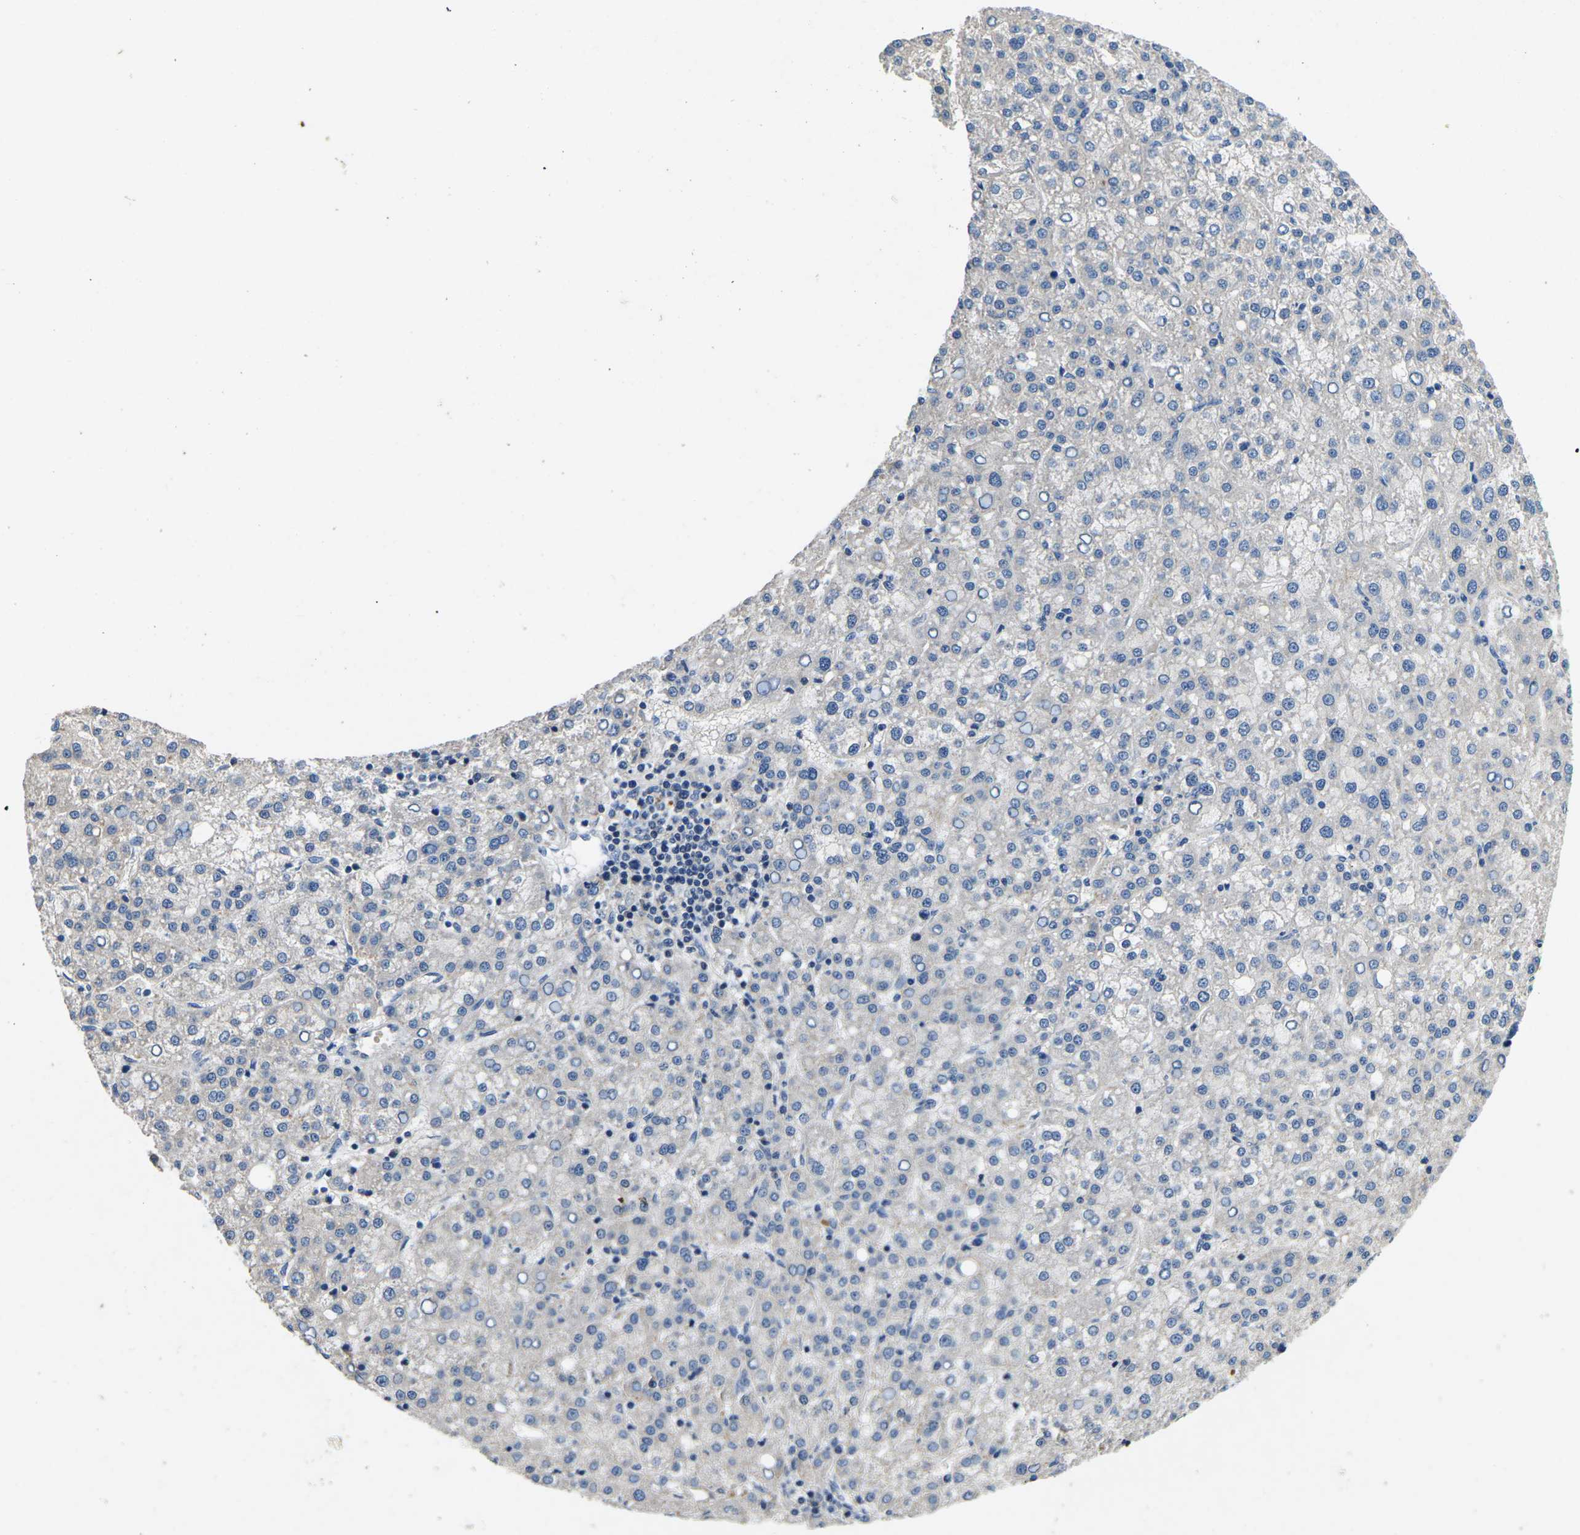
{"staining": {"intensity": "negative", "quantity": "none", "location": "none"}, "tissue": "liver cancer", "cell_type": "Tumor cells", "image_type": "cancer", "snomed": [{"axis": "morphology", "description": "Carcinoma, Hepatocellular, NOS"}, {"axis": "topography", "description": "Liver"}], "caption": "A histopathology image of liver hepatocellular carcinoma stained for a protein exhibits no brown staining in tumor cells. The staining is performed using DAB (3,3'-diaminobenzidine) brown chromogen with nuclei counter-stained in using hematoxylin.", "gene": "PDCD6IP", "patient": {"sex": "female", "age": 58}}